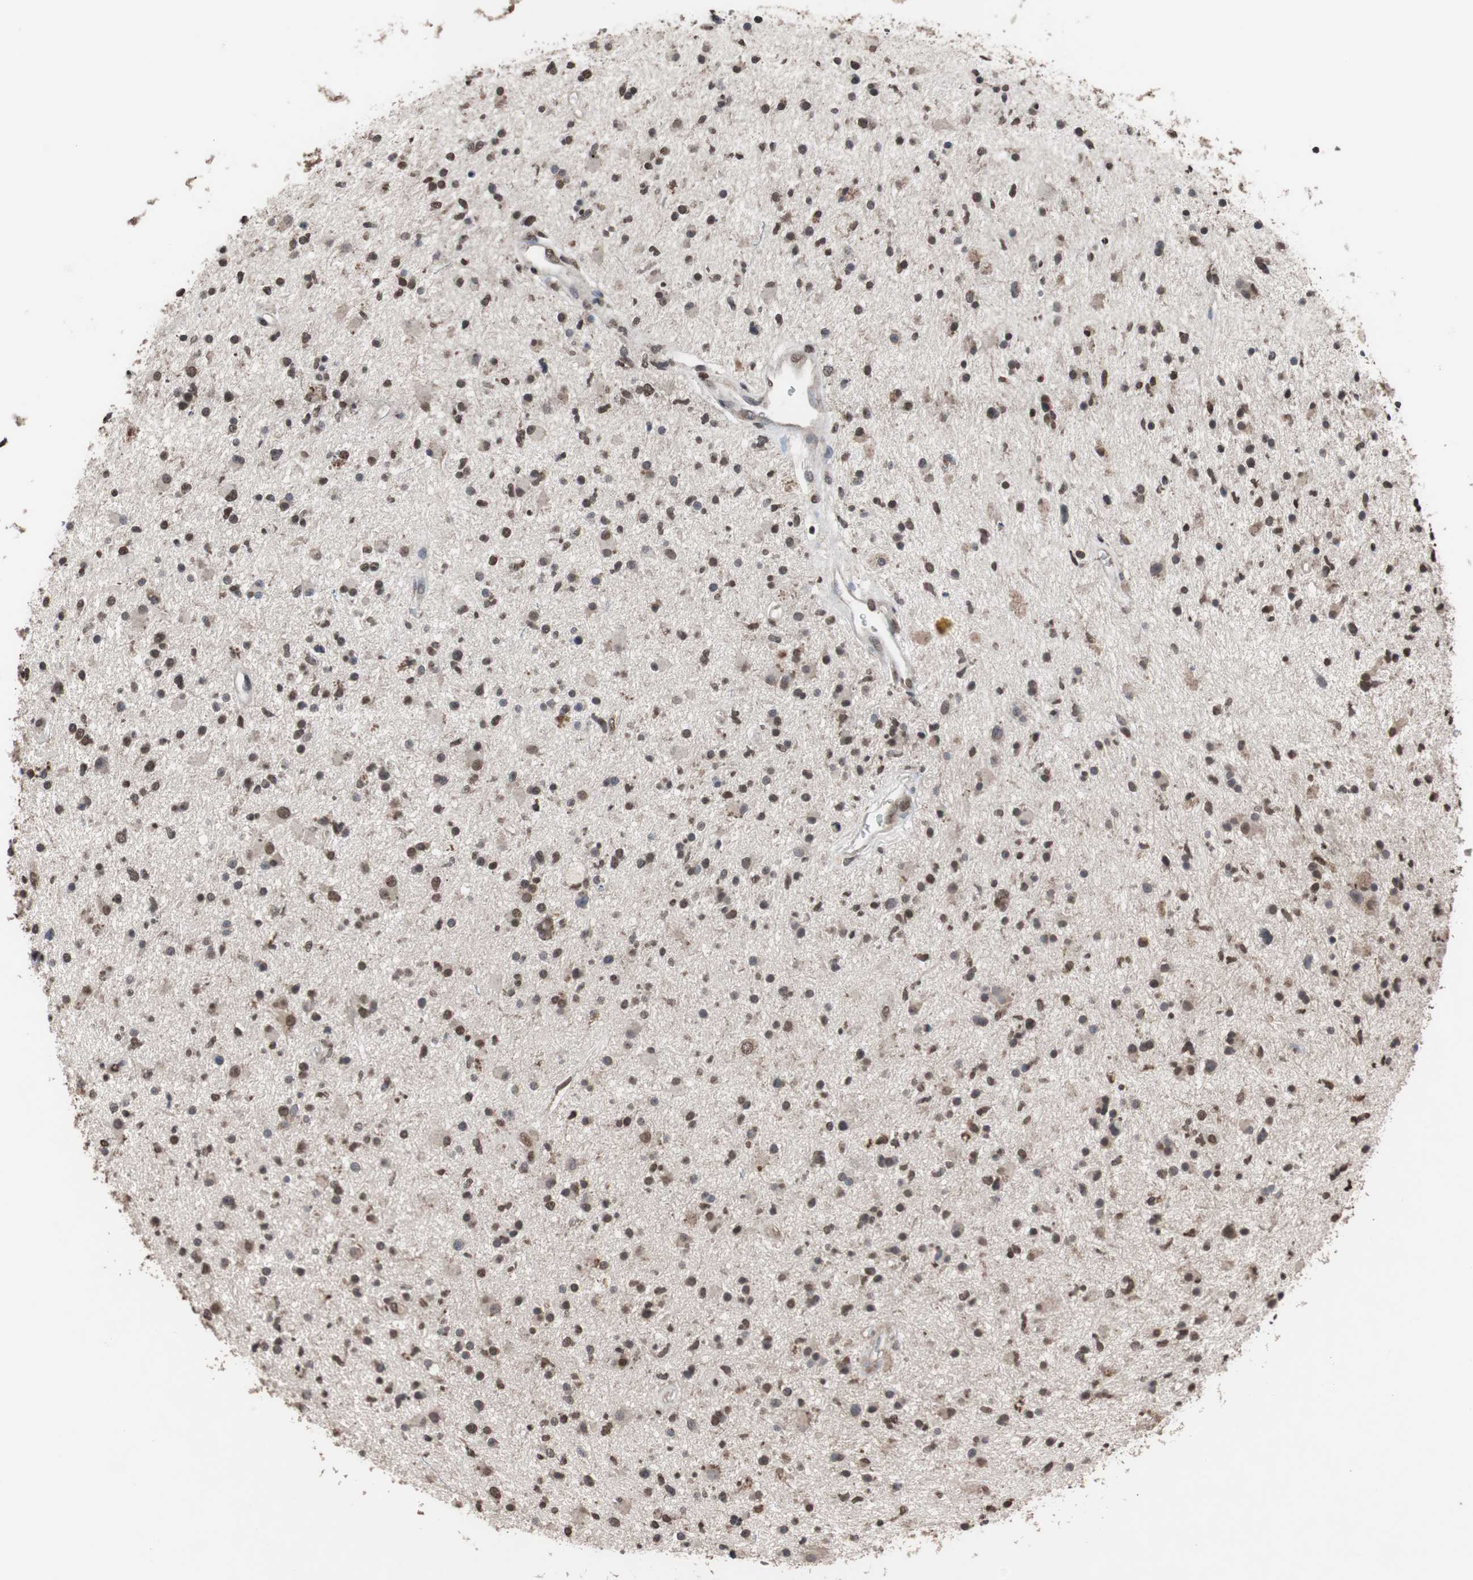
{"staining": {"intensity": "moderate", "quantity": ">75%", "location": "nuclear"}, "tissue": "glioma", "cell_type": "Tumor cells", "image_type": "cancer", "snomed": [{"axis": "morphology", "description": "Glioma, malignant, High grade"}, {"axis": "topography", "description": "Brain"}], "caption": "An immunohistochemistry (IHC) photomicrograph of tumor tissue is shown. Protein staining in brown highlights moderate nuclear positivity in high-grade glioma (malignant) within tumor cells.", "gene": "MED27", "patient": {"sex": "male", "age": 33}}